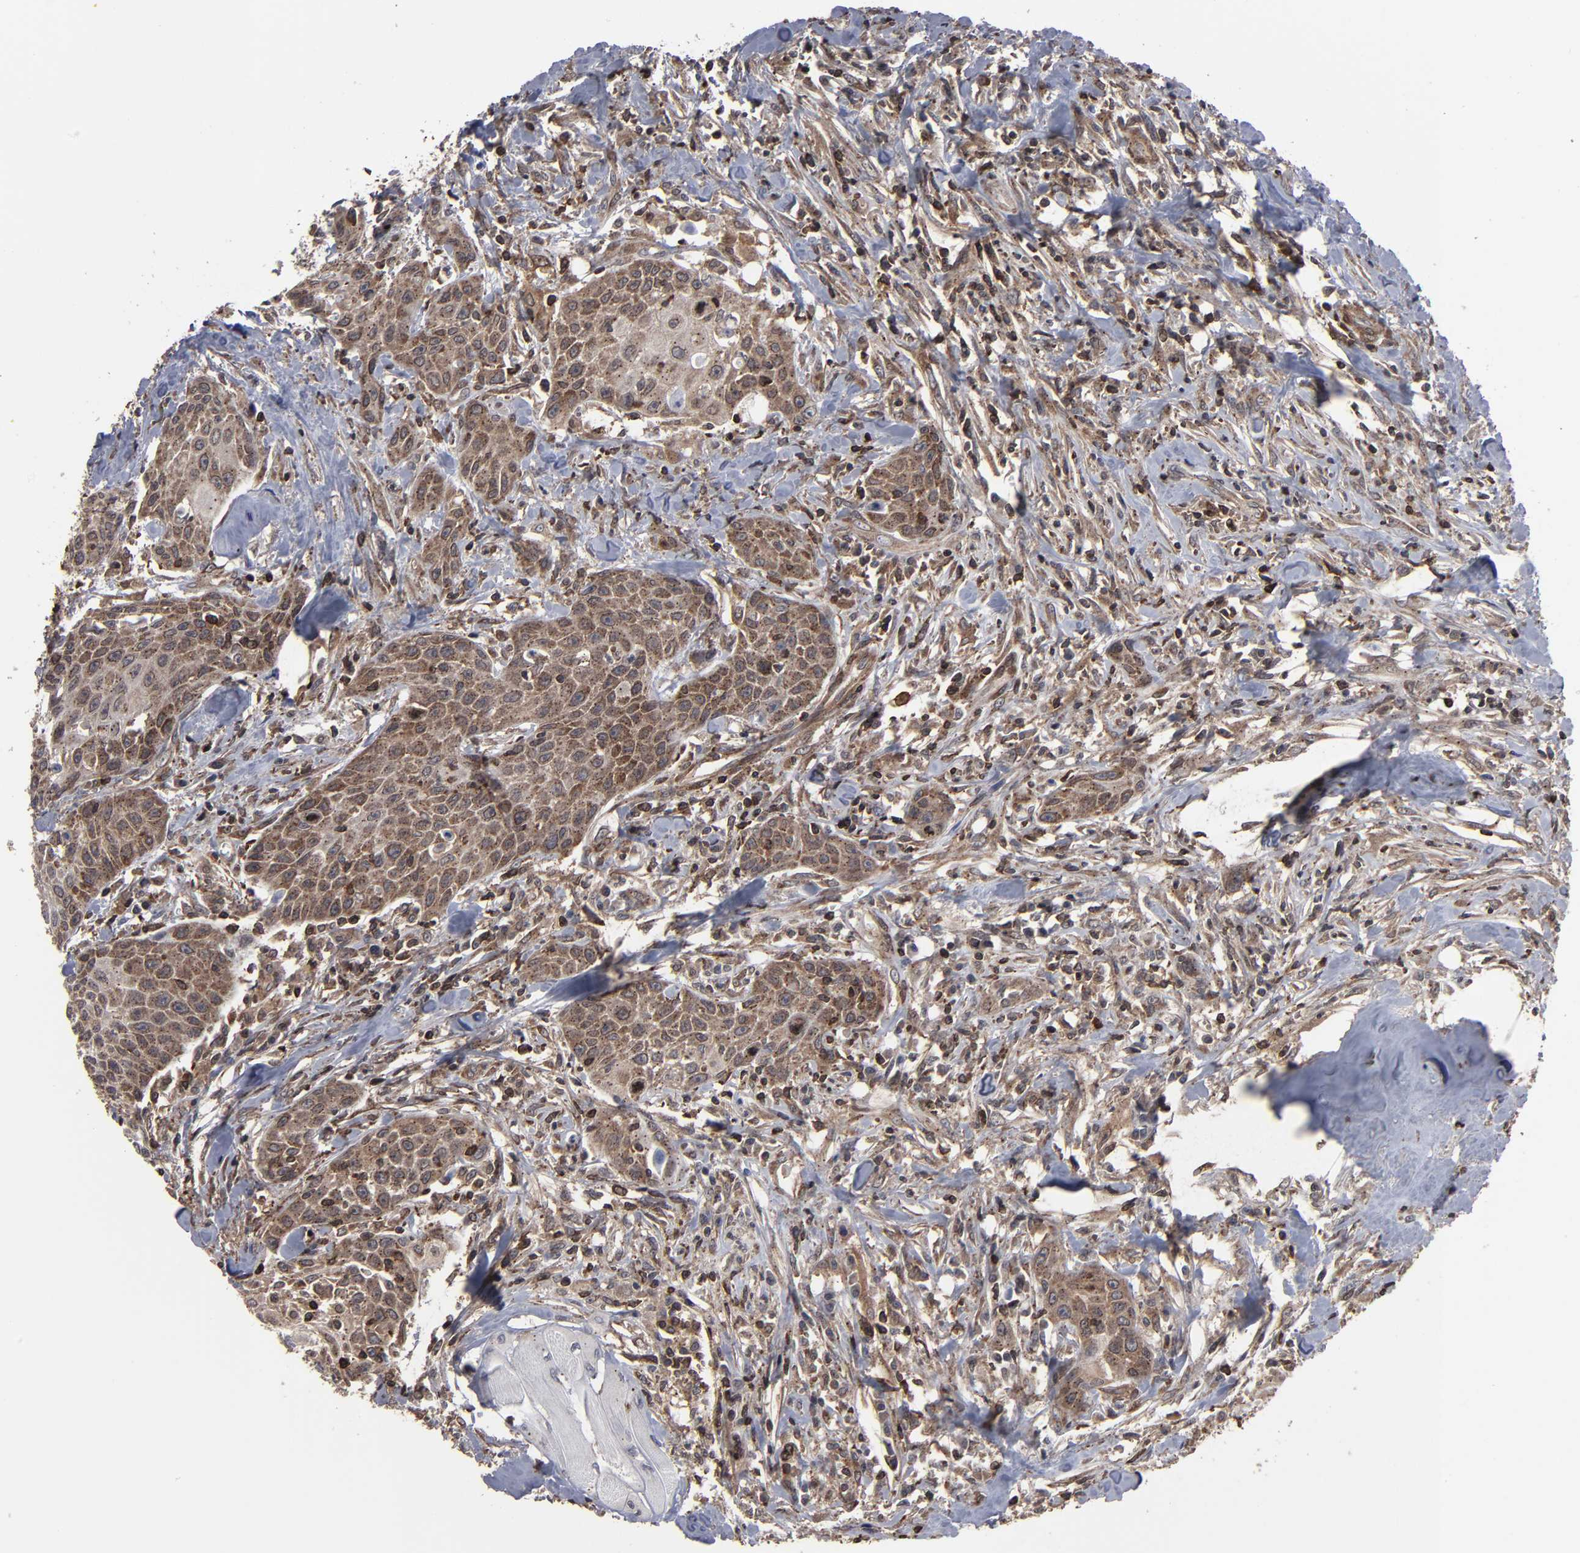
{"staining": {"intensity": "moderate", "quantity": ">75%", "location": "cytoplasmic/membranous,nuclear"}, "tissue": "head and neck cancer", "cell_type": "Tumor cells", "image_type": "cancer", "snomed": [{"axis": "morphology", "description": "Squamous cell carcinoma, NOS"}, {"axis": "topography", "description": "Oral tissue"}, {"axis": "topography", "description": "Head-Neck"}], "caption": "Moderate cytoplasmic/membranous and nuclear positivity is present in about >75% of tumor cells in head and neck squamous cell carcinoma.", "gene": "KIAA2026", "patient": {"sex": "female", "age": 82}}